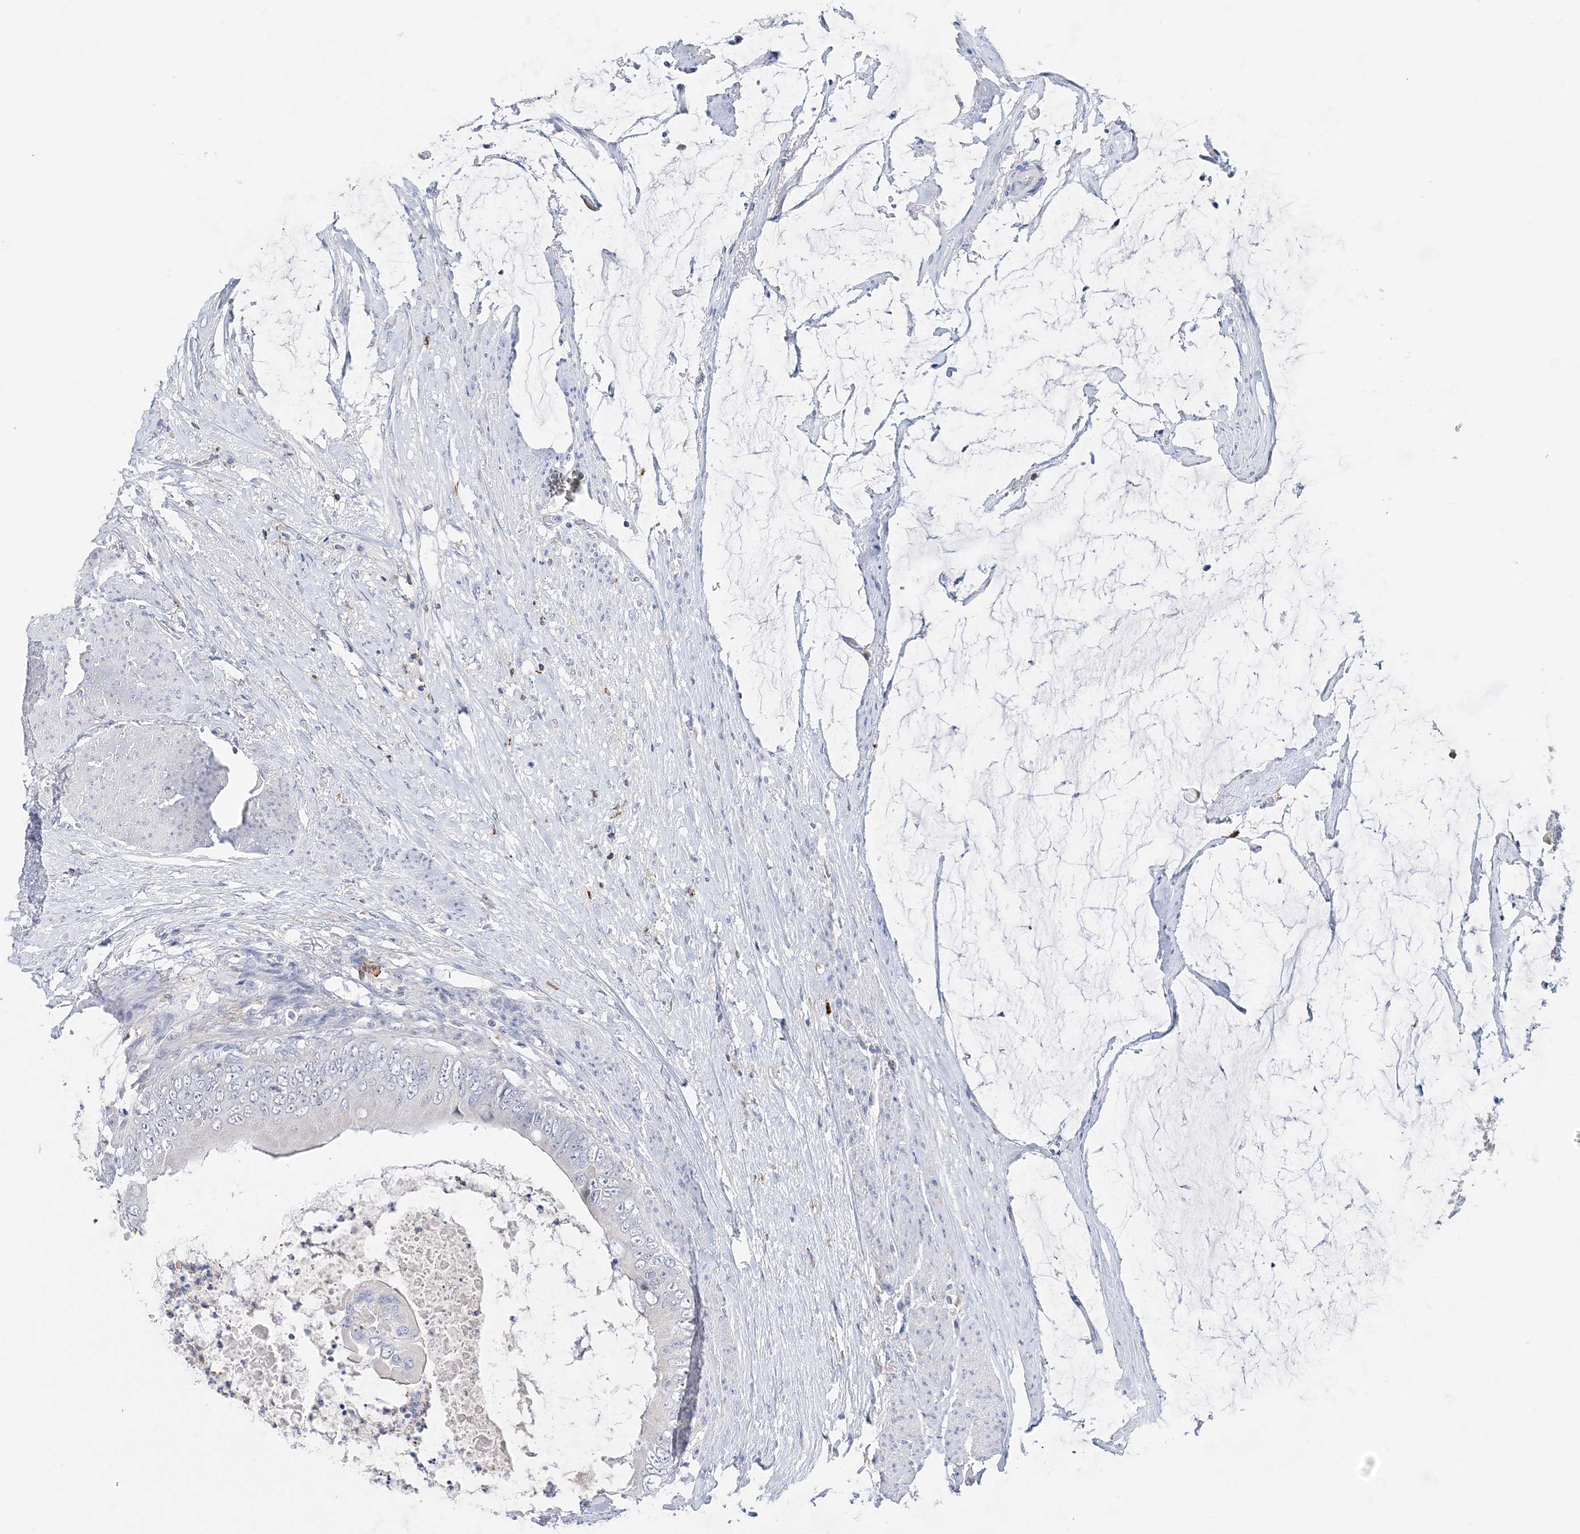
{"staining": {"intensity": "negative", "quantity": "none", "location": "none"}, "tissue": "colorectal cancer", "cell_type": "Tumor cells", "image_type": "cancer", "snomed": [{"axis": "morphology", "description": "Normal tissue, NOS"}, {"axis": "morphology", "description": "Adenocarcinoma, NOS"}, {"axis": "topography", "description": "Rectum"}, {"axis": "topography", "description": "Peripheral nerve tissue"}], "caption": "Tumor cells show no significant protein staining in colorectal cancer (adenocarcinoma).", "gene": "PRMT9", "patient": {"sex": "female", "age": 77}}